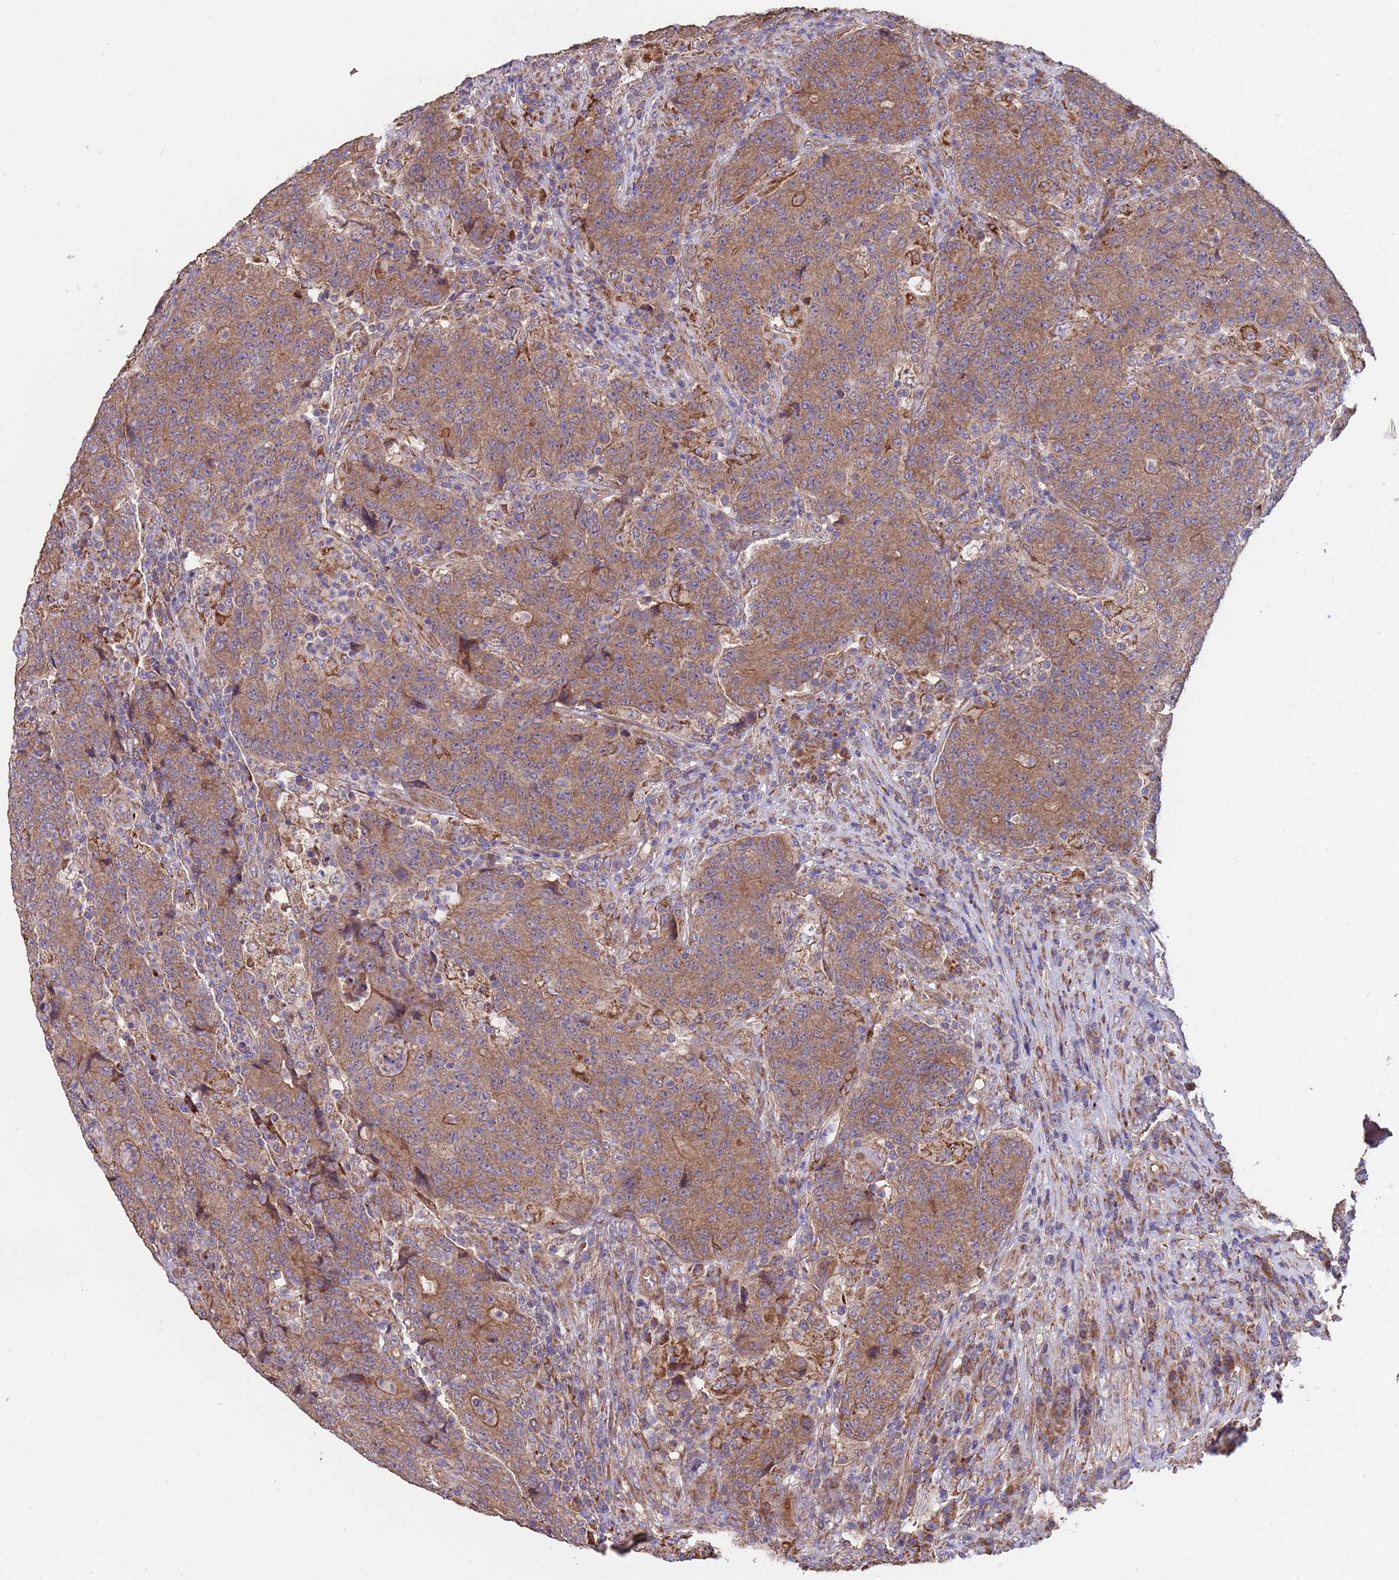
{"staining": {"intensity": "moderate", "quantity": ">75%", "location": "cytoplasmic/membranous"}, "tissue": "colorectal cancer", "cell_type": "Tumor cells", "image_type": "cancer", "snomed": [{"axis": "morphology", "description": "Adenocarcinoma, NOS"}, {"axis": "topography", "description": "Colon"}], "caption": "A photomicrograph of human colorectal cancer (adenocarcinoma) stained for a protein exhibits moderate cytoplasmic/membranous brown staining in tumor cells.", "gene": "EEF1AKMT1", "patient": {"sex": "female", "age": 75}}